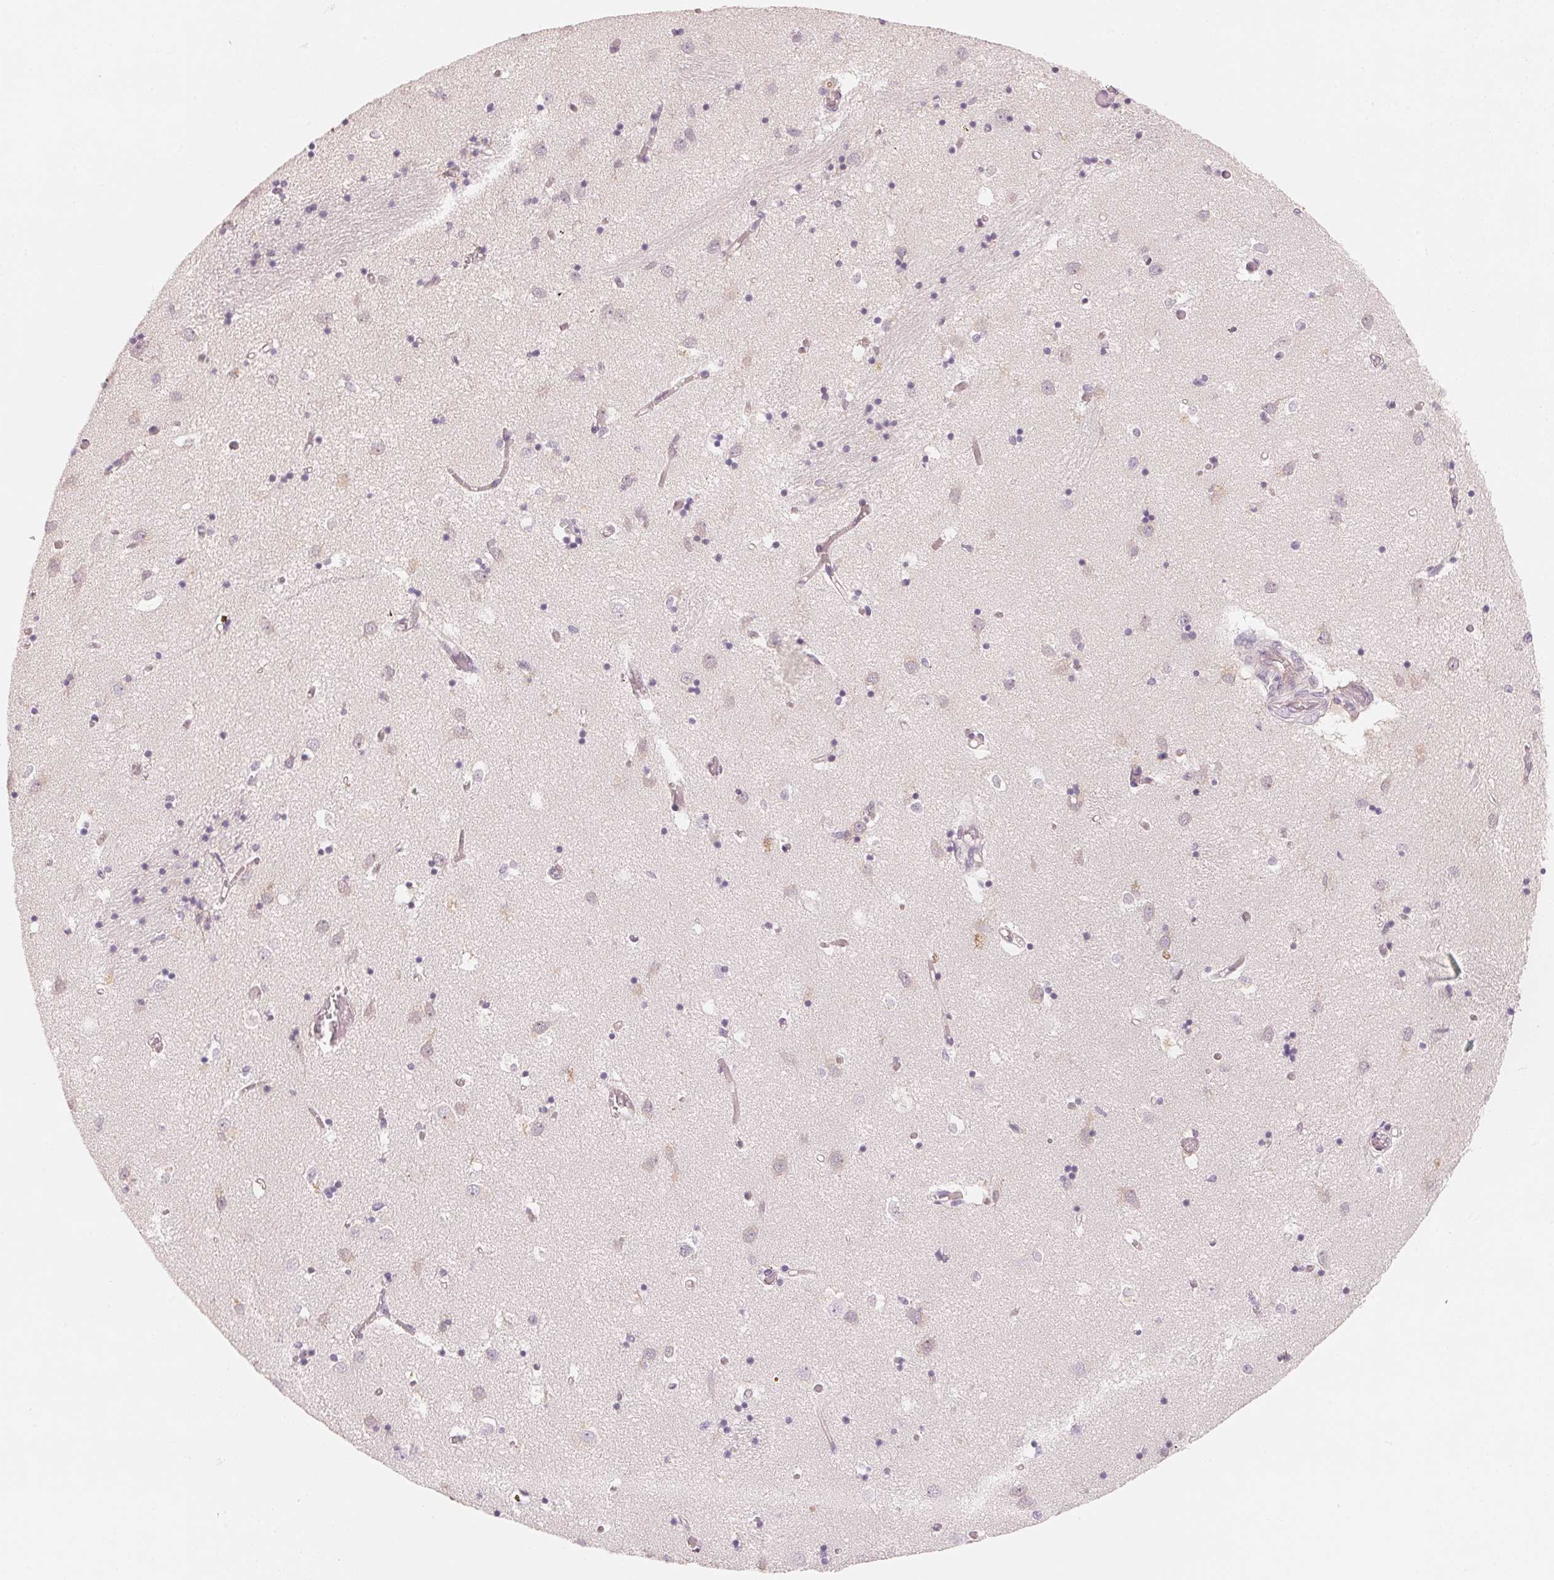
{"staining": {"intensity": "negative", "quantity": "none", "location": "none"}, "tissue": "caudate", "cell_type": "Glial cells", "image_type": "normal", "snomed": [{"axis": "morphology", "description": "Normal tissue, NOS"}, {"axis": "topography", "description": "Lateral ventricle wall"}], "caption": "Protein analysis of normal caudate reveals no significant expression in glial cells. (IHC, brightfield microscopy, high magnification).", "gene": "CFHR2", "patient": {"sex": "male", "age": 70}}